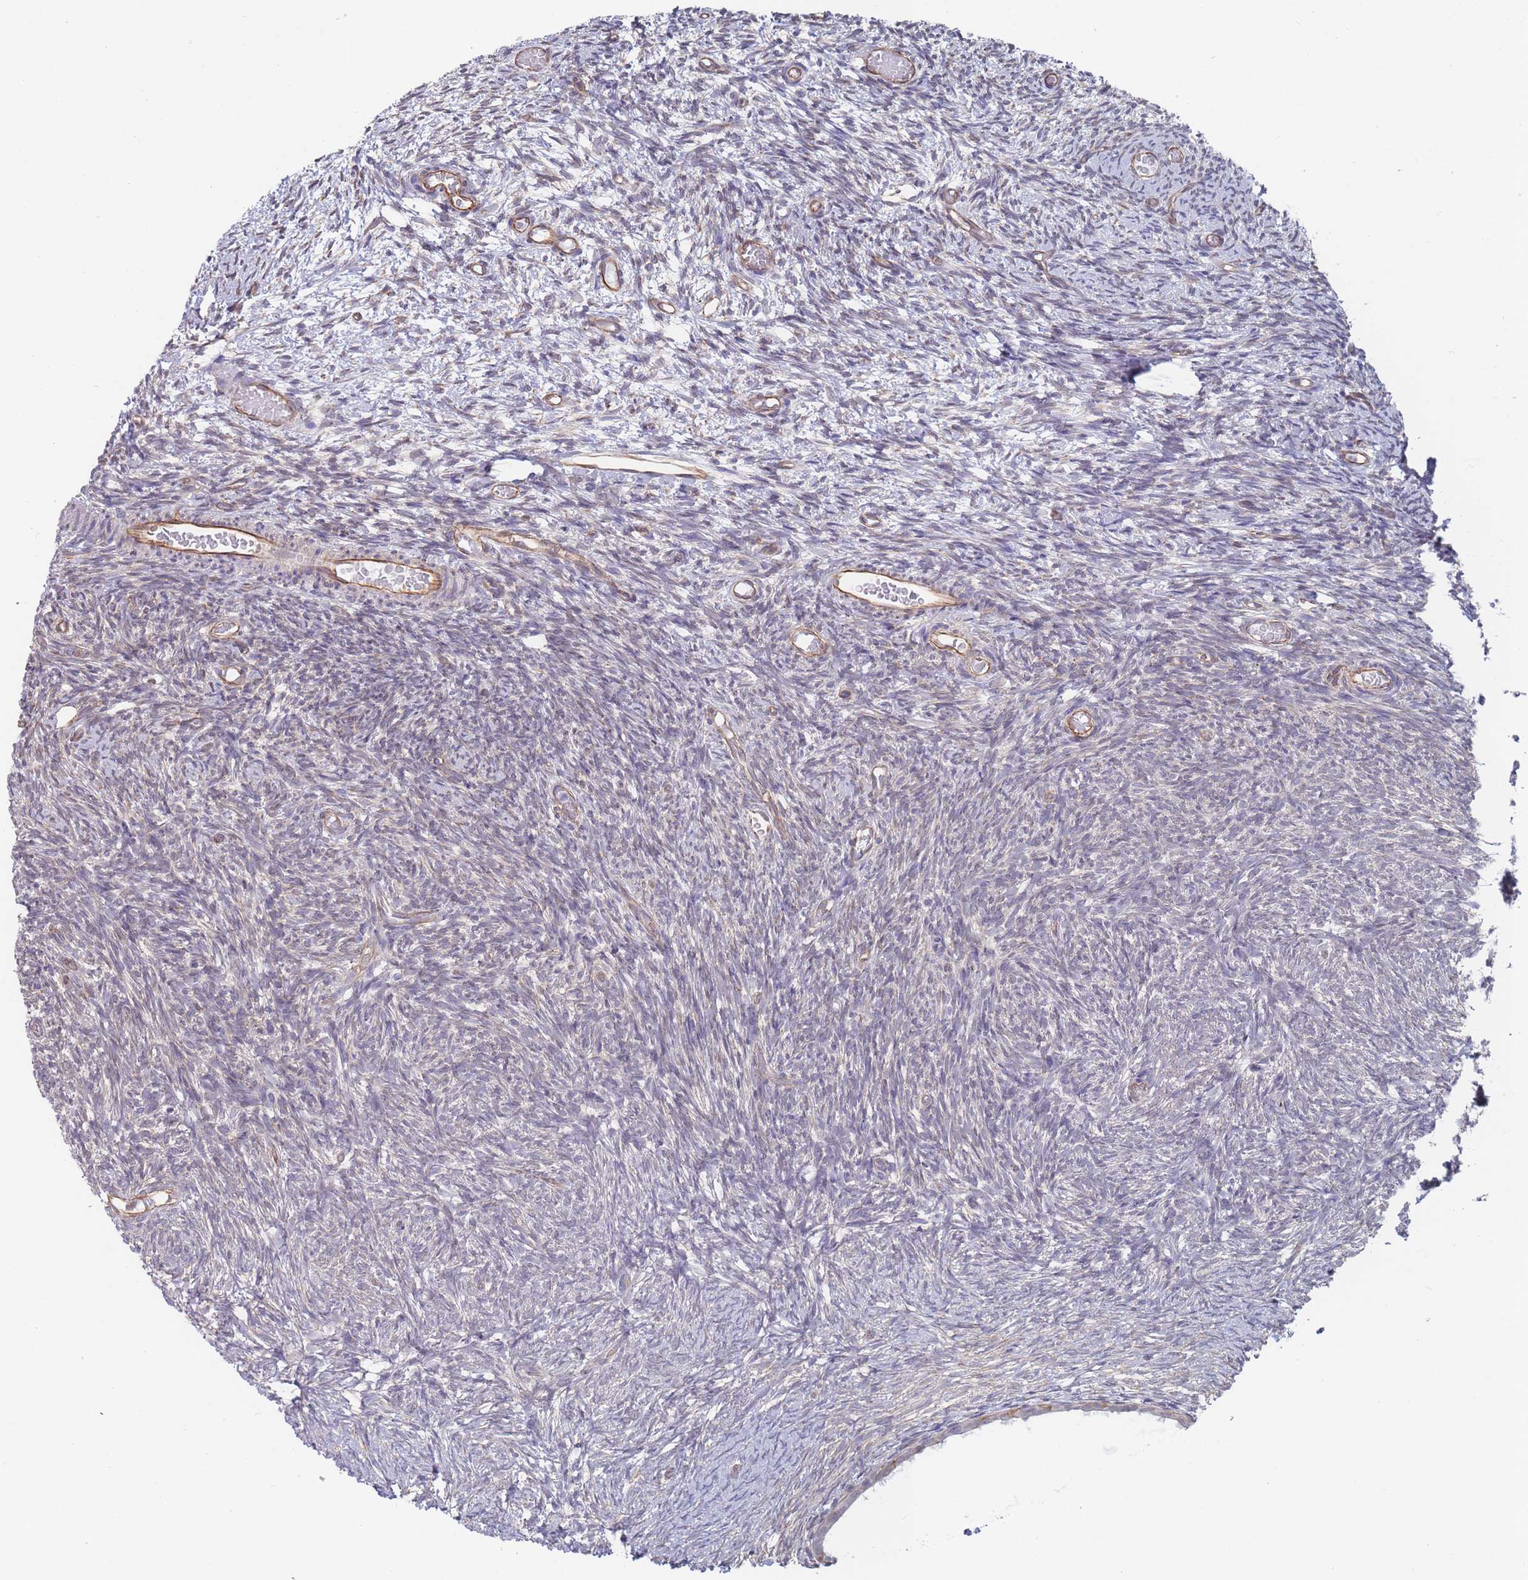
{"staining": {"intensity": "negative", "quantity": "none", "location": "none"}, "tissue": "ovary", "cell_type": "Ovarian stroma cells", "image_type": "normal", "snomed": [{"axis": "morphology", "description": "Normal tissue, NOS"}, {"axis": "topography", "description": "Ovary"}], "caption": "This photomicrograph is of benign ovary stained with immunohistochemistry (IHC) to label a protein in brown with the nuclei are counter-stained blue. There is no staining in ovarian stroma cells. (Immunohistochemistry (ihc), brightfield microscopy, high magnification).", "gene": "SLC1A6", "patient": {"sex": "female", "age": 39}}